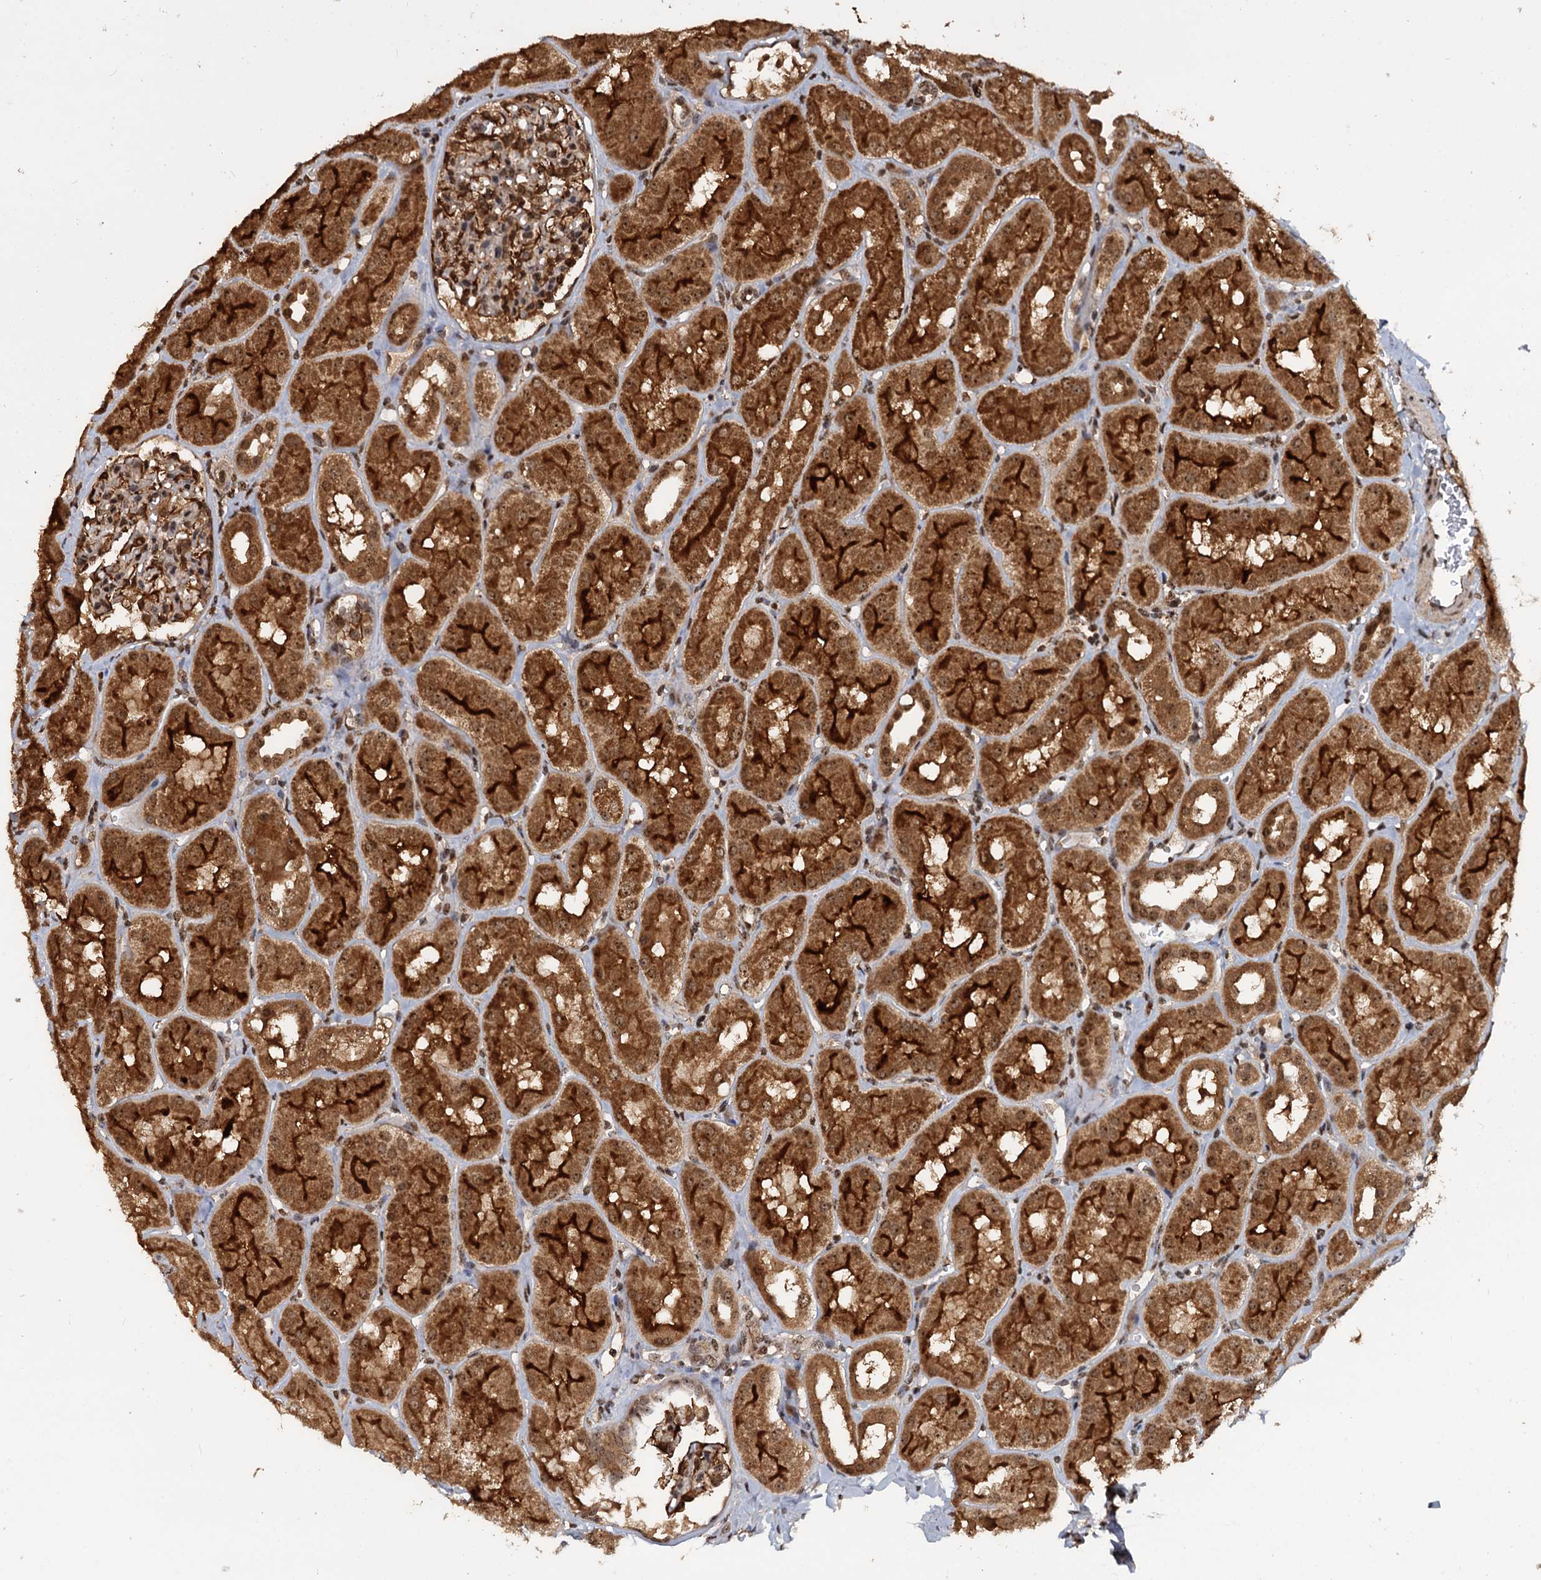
{"staining": {"intensity": "strong", "quantity": "25%-75%", "location": "cytoplasmic/membranous,nuclear"}, "tissue": "kidney", "cell_type": "Cells in glomeruli", "image_type": "normal", "snomed": [{"axis": "morphology", "description": "Normal tissue, NOS"}, {"axis": "topography", "description": "Kidney"}, {"axis": "topography", "description": "Urinary bladder"}], "caption": "Protein expression analysis of normal kidney shows strong cytoplasmic/membranous,nuclear expression in approximately 25%-75% of cells in glomeruli.", "gene": "FAM216B", "patient": {"sex": "male", "age": 16}}